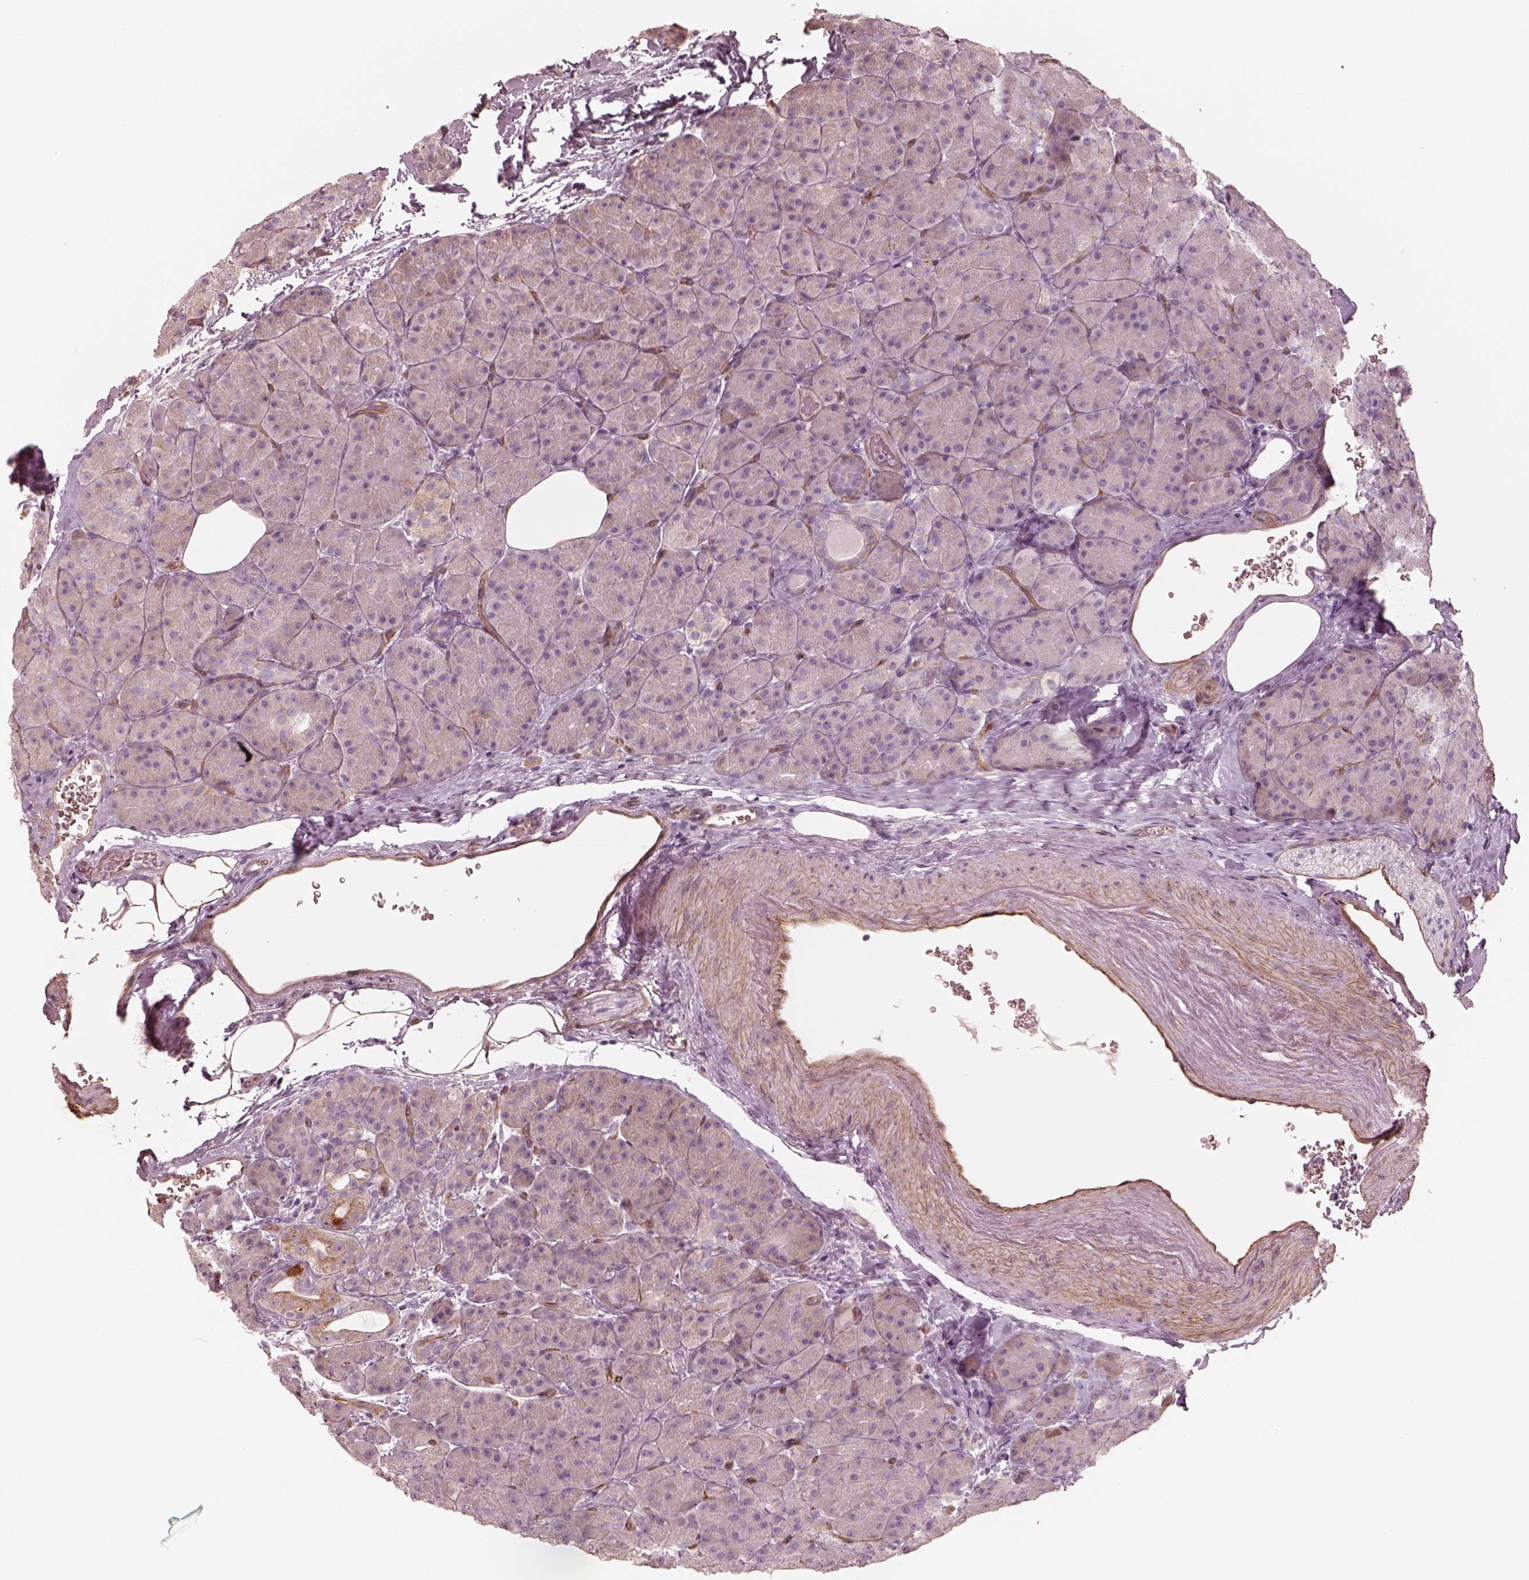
{"staining": {"intensity": "negative", "quantity": "none", "location": "none"}, "tissue": "pancreas", "cell_type": "Exocrine glandular cells", "image_type": "normal", "snomed": [{"axis": "morphology", "description": "Normal tissue, NOS"}, {"axis": "topography", "description": "Pancreas"}], "caption": "This photomicrograph is of benign pancreas stained with immunohistochemistry (IHC) to label a protein in brown with the nuclei are counter-stained blue. There is no expression in exocrine glandular cells.", "gene": "CRYM", "patient": {"sex": "male", "age": 57}}